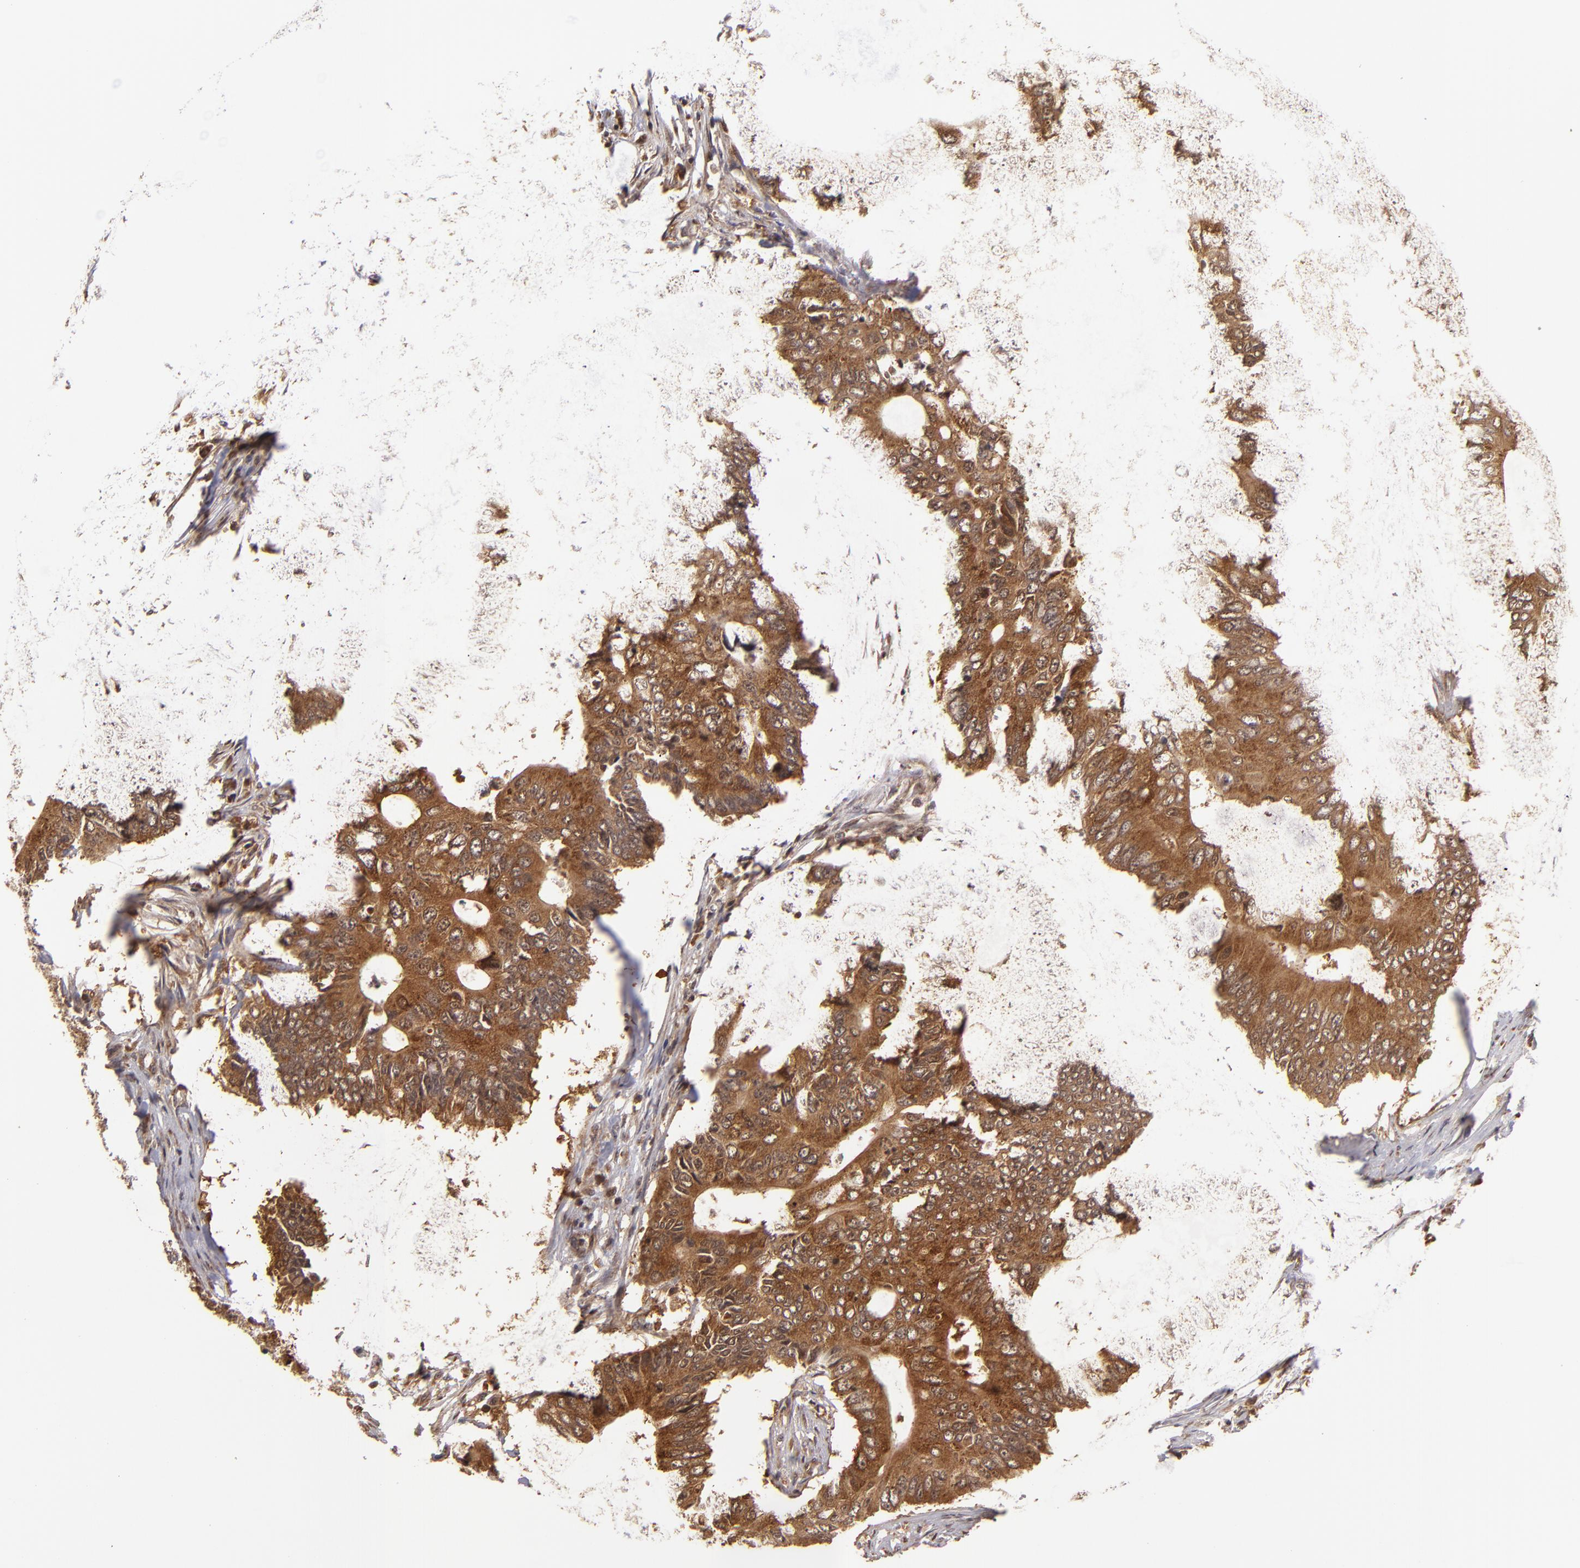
{"staining": {"intensity": "moderate", "quantity": ">75%", "location": "cytoplasmic/membranous"}, "tissue": "colorectal cancer", "cell_type": "Tumor cells", "image_type": "cancer", "snomed": [{"axis": "morphology", "description": "Adenocarcinoma, NOS"}, {"axis": "topography", "description": "Colon"}], "caption": "DAB immunohistochemical staining of human colorectal adenocarcinoma exhibits moderate cytoplasmic/membranous protein staining in about >75% of tumor cells. (Brightfield microscopy of DAB IHC at high magnification).", "gene": "MAPK3", "patient": {"sex": "male", "age": 71}}